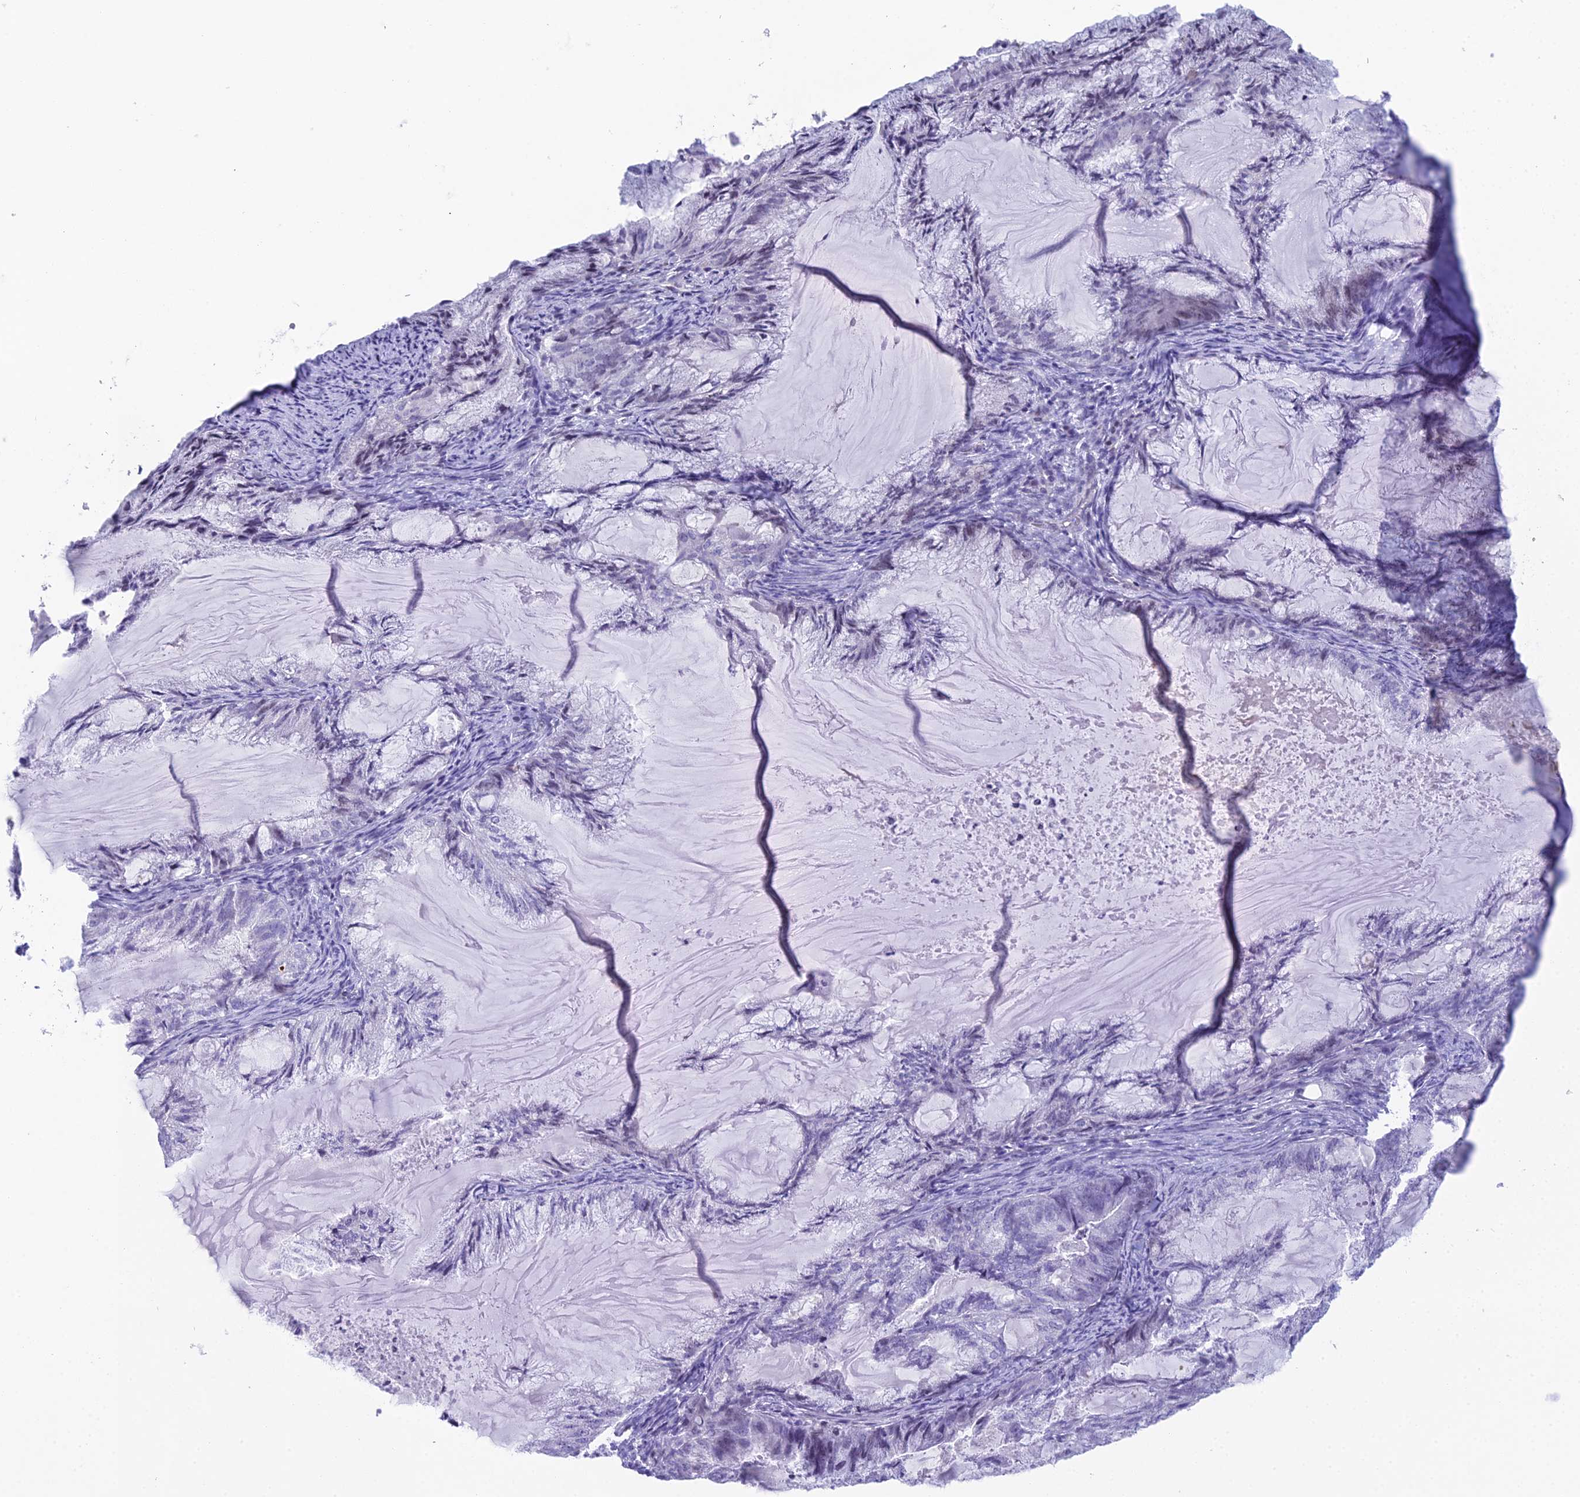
{"staining": {"intensity": "negative", "quantity": "none", "location": "none"}, "tissue": "endometrial cancer", "cell_type": "Tumor cells", "image_type": "cancer", "snomed": [{"axis": "morphology", "description": "Adenocarcinoma, NOS"}, {"axis": "topography", "description": "Endometrium"}], "caption": "An immunohistochemistry (IHC) histopathology image of adenocarcinoma (endometrial) is shown. There is no staining in tumor cells of adenocarcinoma (endometrial). (DAB immunohistochemistry, high magnification).", "gene": "CC2D2A", "patient": {"sex": "female", "age": 86}}